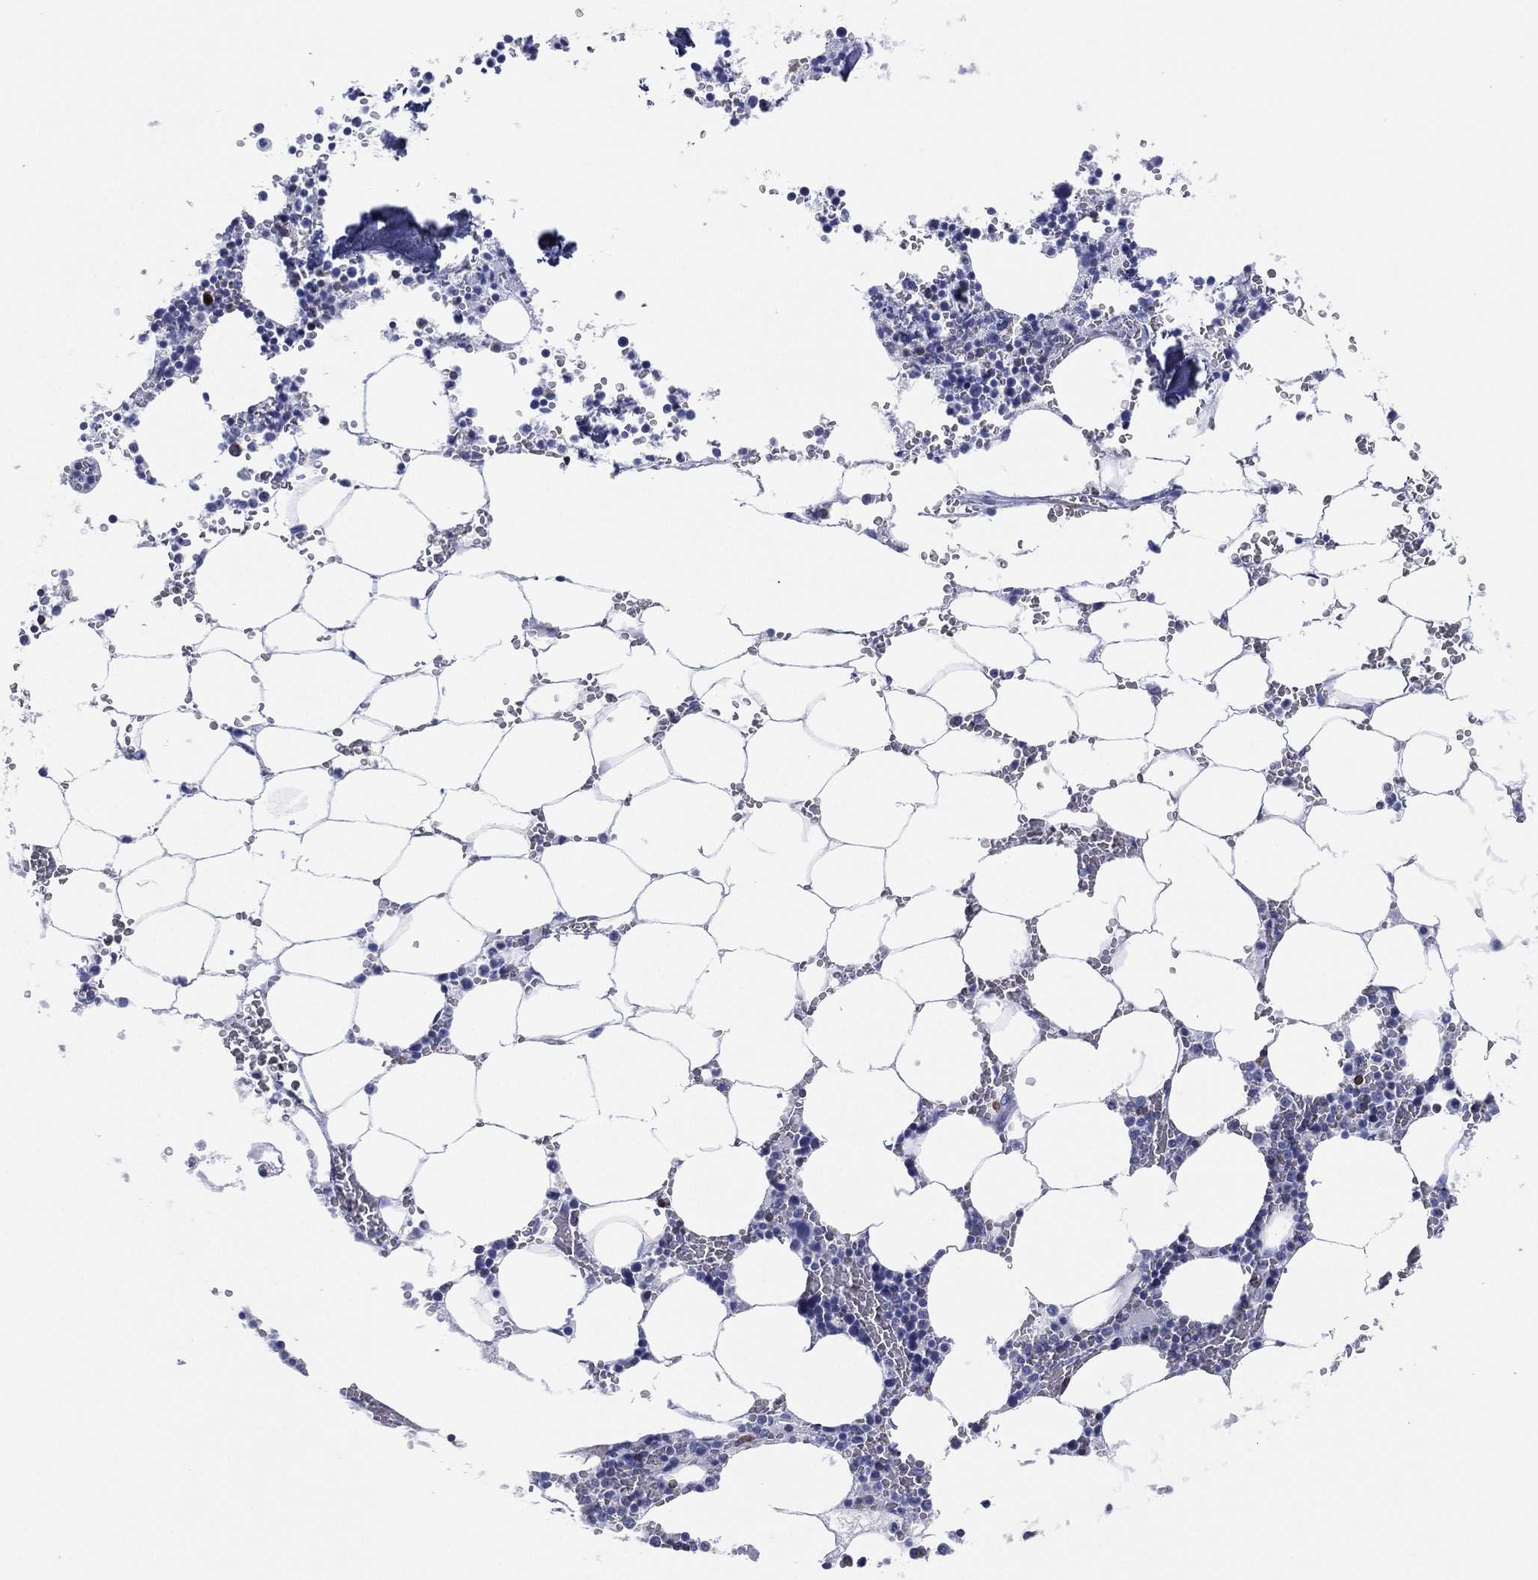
{"staining": {"intensity": "strong", "quantity": "<25%", "location": "cytoplasmic/membranous"}, "tissue": "bone marrow", "cell_type": "Hematopoietic cells", "image_type": "normal", "snomed": [{"axis": "morphology", "description": "Normal tissue, NOS"}, {"axis": "topography", "description": "Bone marrow"}], "caption": "Immunohistochemistry (IHC) micrograph of benign bone marrow: bone marrow stained using immunohistochemistry (IHC) shows medium levels of strong protein expression localized specifically in the cytoplasmic/membranous of hematopoietic cells, appearing as a cytoplasmic/membranous brown color.", "gene": "CD79A", "patient": {"sex": "female", "age": 64}}